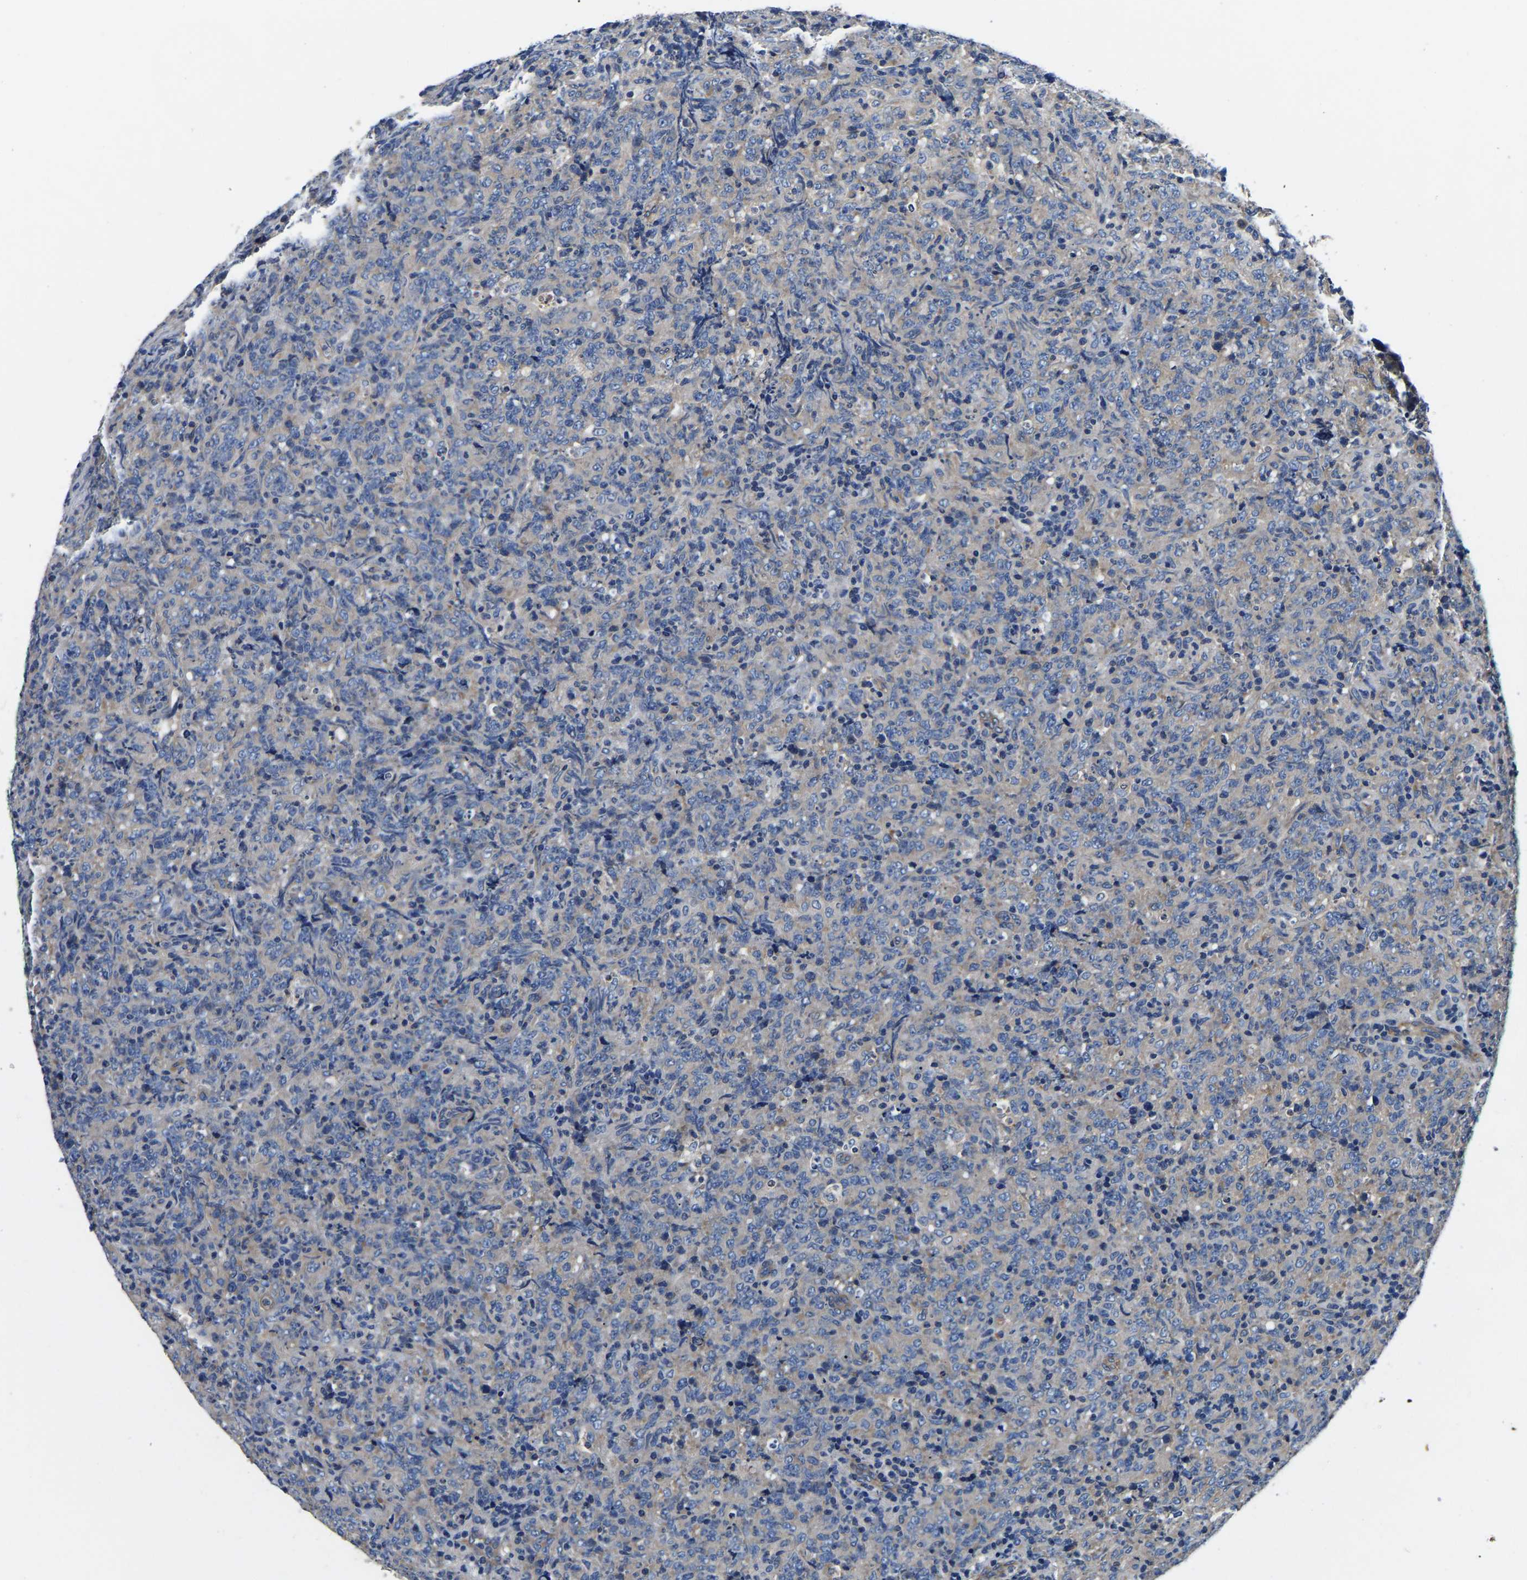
{"staining": {"intensity": "negative", "quantity": "none", "location": "none"}, "tissue": "lymphoma", "cell_type": "Tumor cells", "image_type": "cancer", "snomed": [{"axis": "morphology", "description": "Malignant lymphoma, non-Hodgkin's type, High grade"}, {"axis": "topography", "description": "Tonsil"}], "caption": "DAB immunohistochemical staining of human lymphoma demonstrates no significant expression in tumor cells.", "gene": "SH3GLB1", "patient": {"sex": "female", "age": 36}}